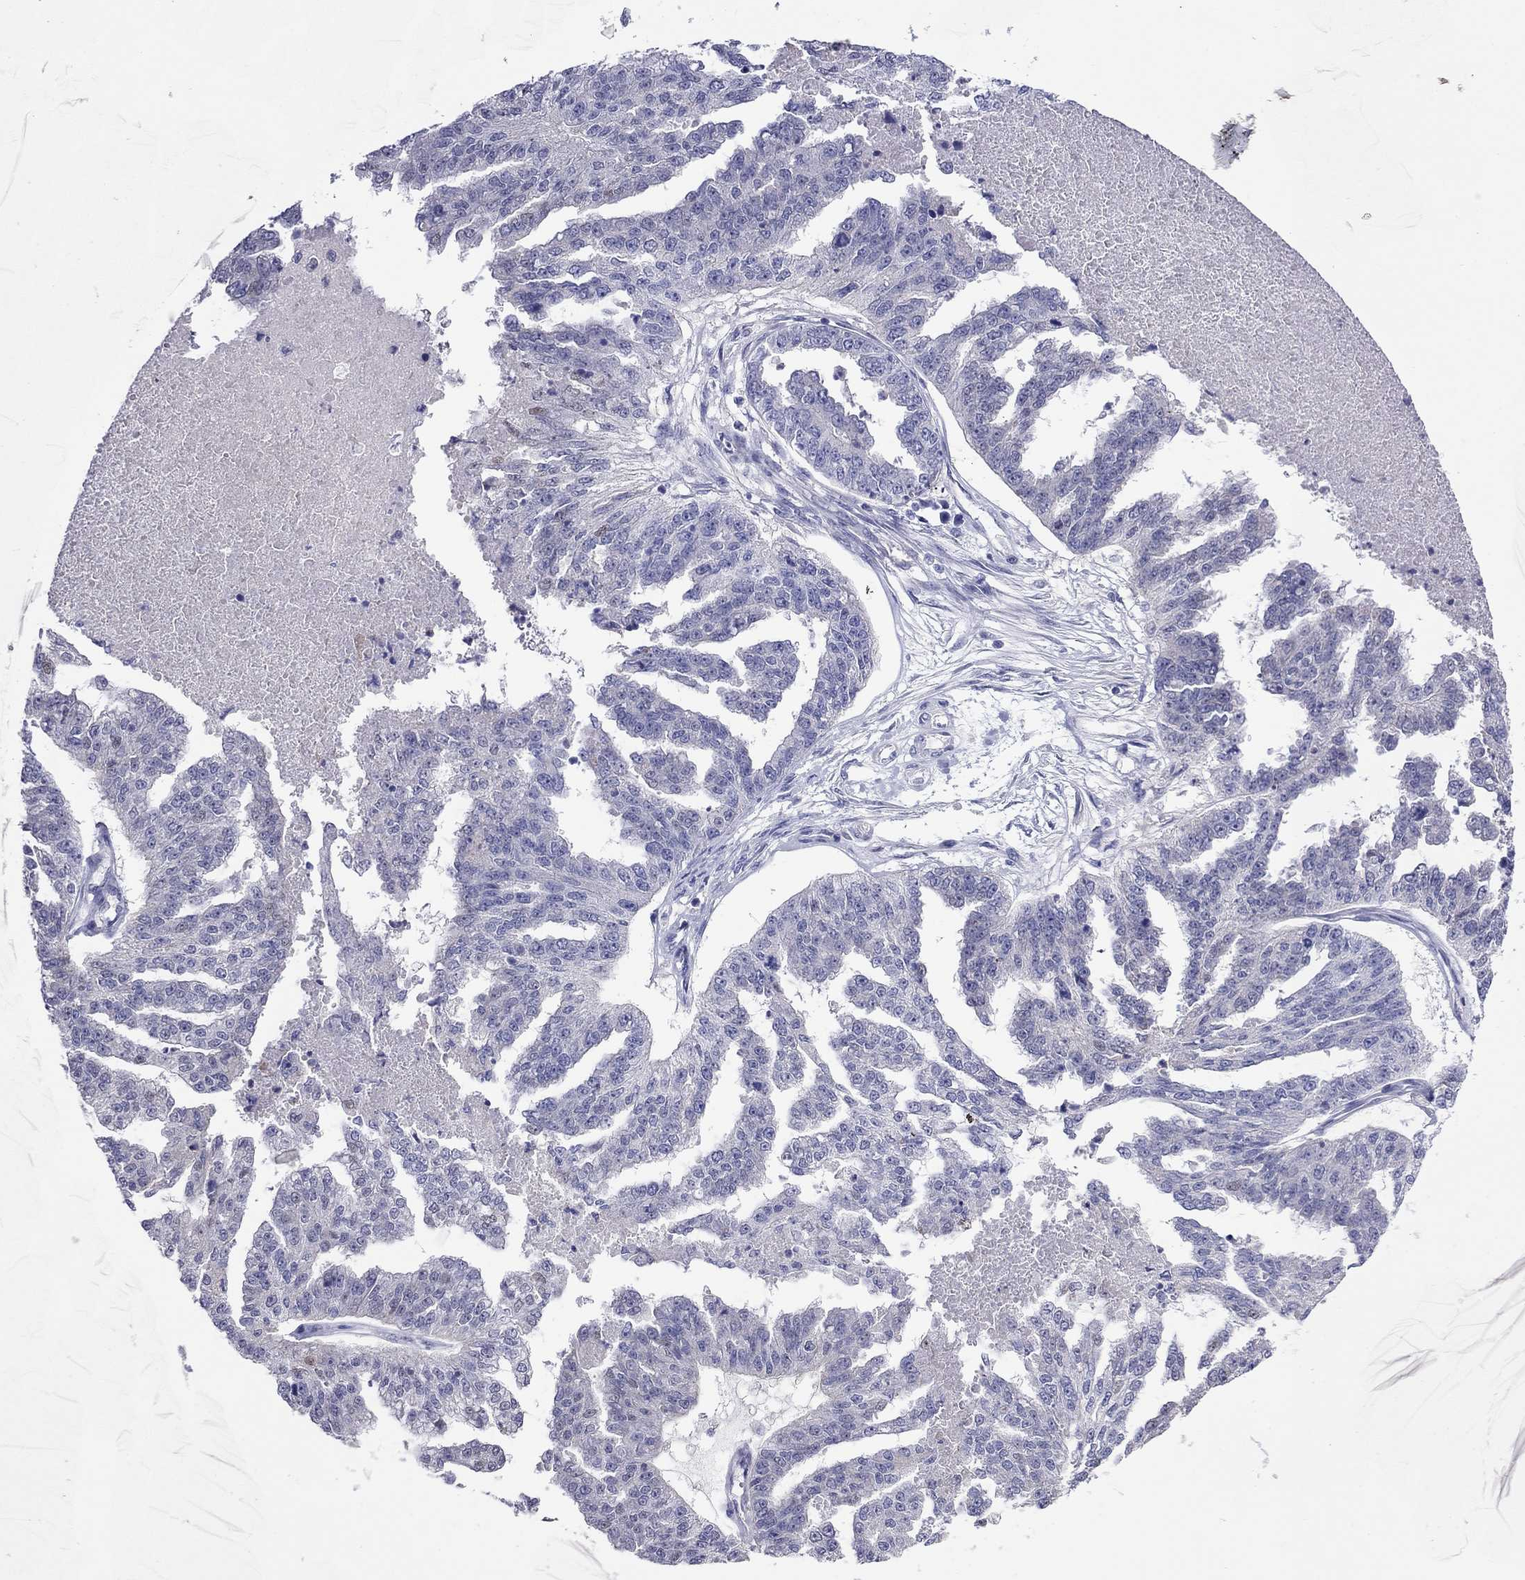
{"staining": {"intensity": "negative", "quantity": "none", "location": "none"}, "tissue": "ovarian cancer", "cell_type": "Tumor cells", "image_type": "cancer", "snomed": [{"axis": "morphology", "description": "Cystadenocarcinoma, serous, NOS"}, {"axis": "topography", "description": "Ovary"}], "caption": "There is no significant staining in tumor cells of serous cystadenocarcinoma (ovarian).", "gene": "MGAT4C", "patient": {"sex": "female", "age": 58}}